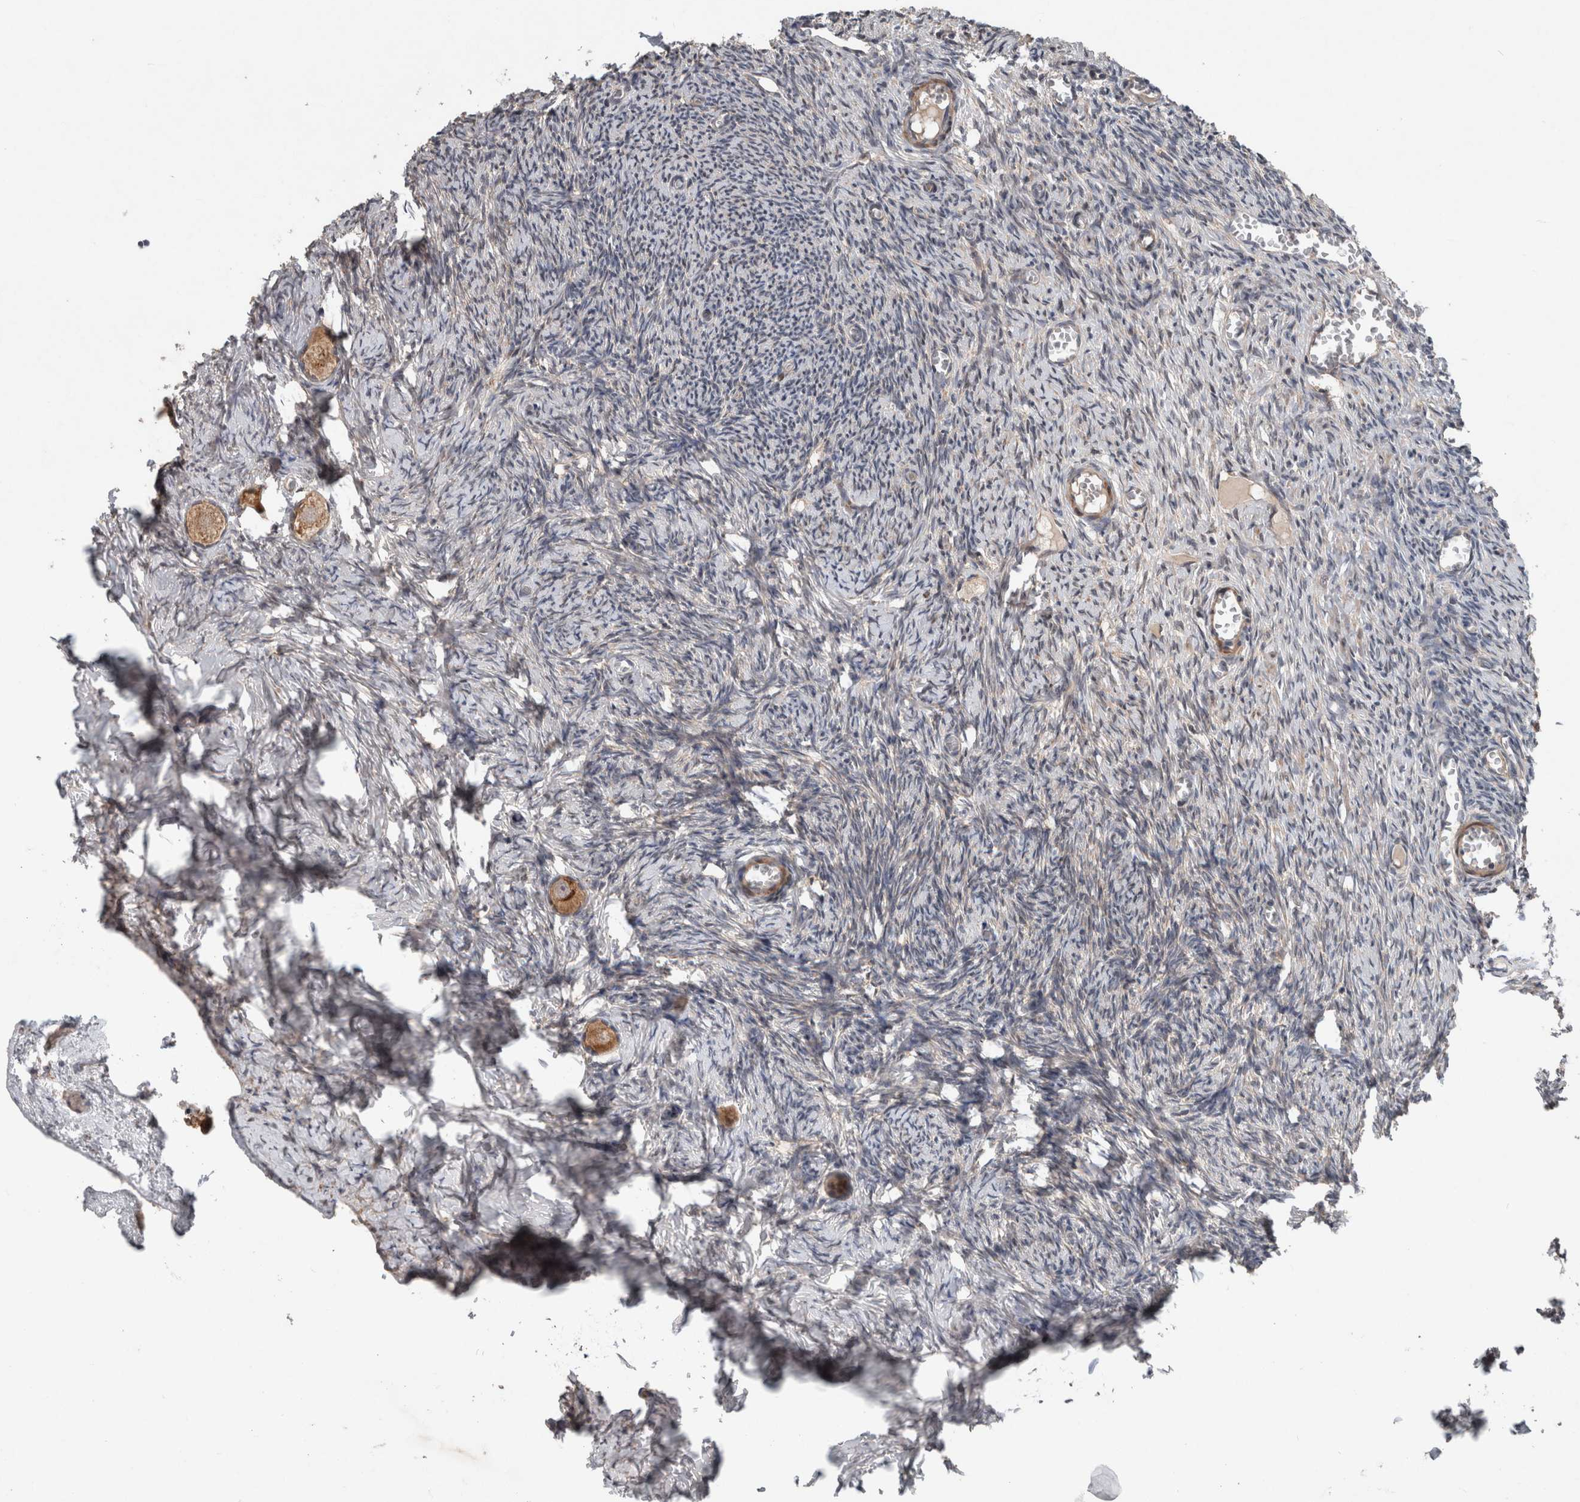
{"staining": {"intensity": "moderate", "quantity": ">75%", "location": "cytoplasmic/membranous"}, "tissue": "ovary", "cell_type": "Follicle cells", "image_type": "normal", "snomed": [{"axis": "morphology", "description": "Normal tissue, NOS"}, {"axis": "topography", "description": "Ovary"}], "caption": "Protein staining reveals moderate cytoplasmic/membranous expression in about >75% of follicle cells in normal ovary. Nuclei are stained in blue.", "gene": "GIMAP6", "patient": {"sex": "female", "age": 27}}